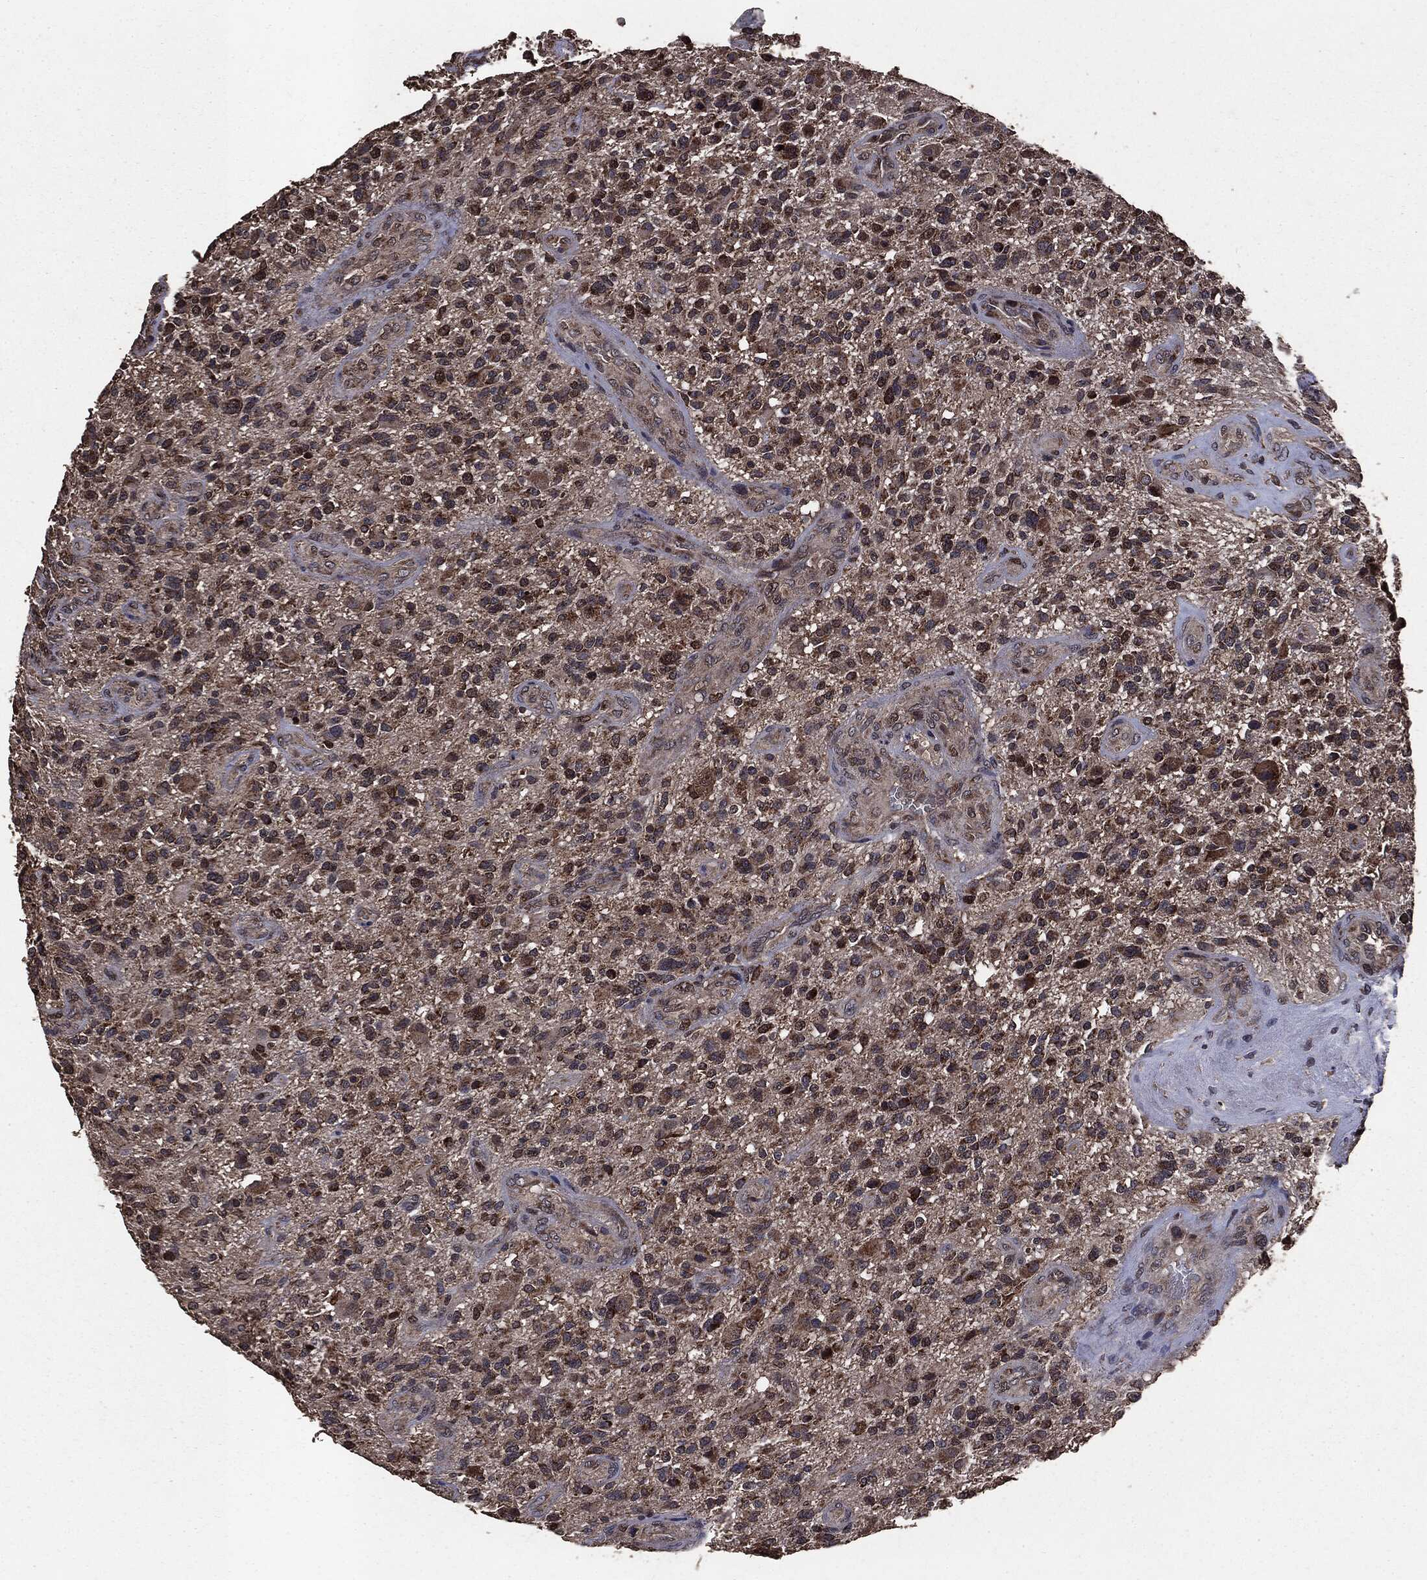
{"staining": {"intensity": "strong", "quantity": "25%-75%", "location": "cytoplasmic/membranous,nuclear"}, "tissue": "glioma", "cell_type": "Tumor cells", "image_type": "cancer", "snomed": [{"axis": "morphology", "description": "Glioma, malignant, High grade"}, {"axis": "topography", "description": "Brain"}], "caption": "Malignant high-grade glioma tissue reveals strong cytoplasmic/membranous and nuclear positivity in approximately 25%-75% of tumor cells, visualized by immunohistochemistry.", "gene": "PPP6R2", "patient": {"sex": "male", "age": 47}}